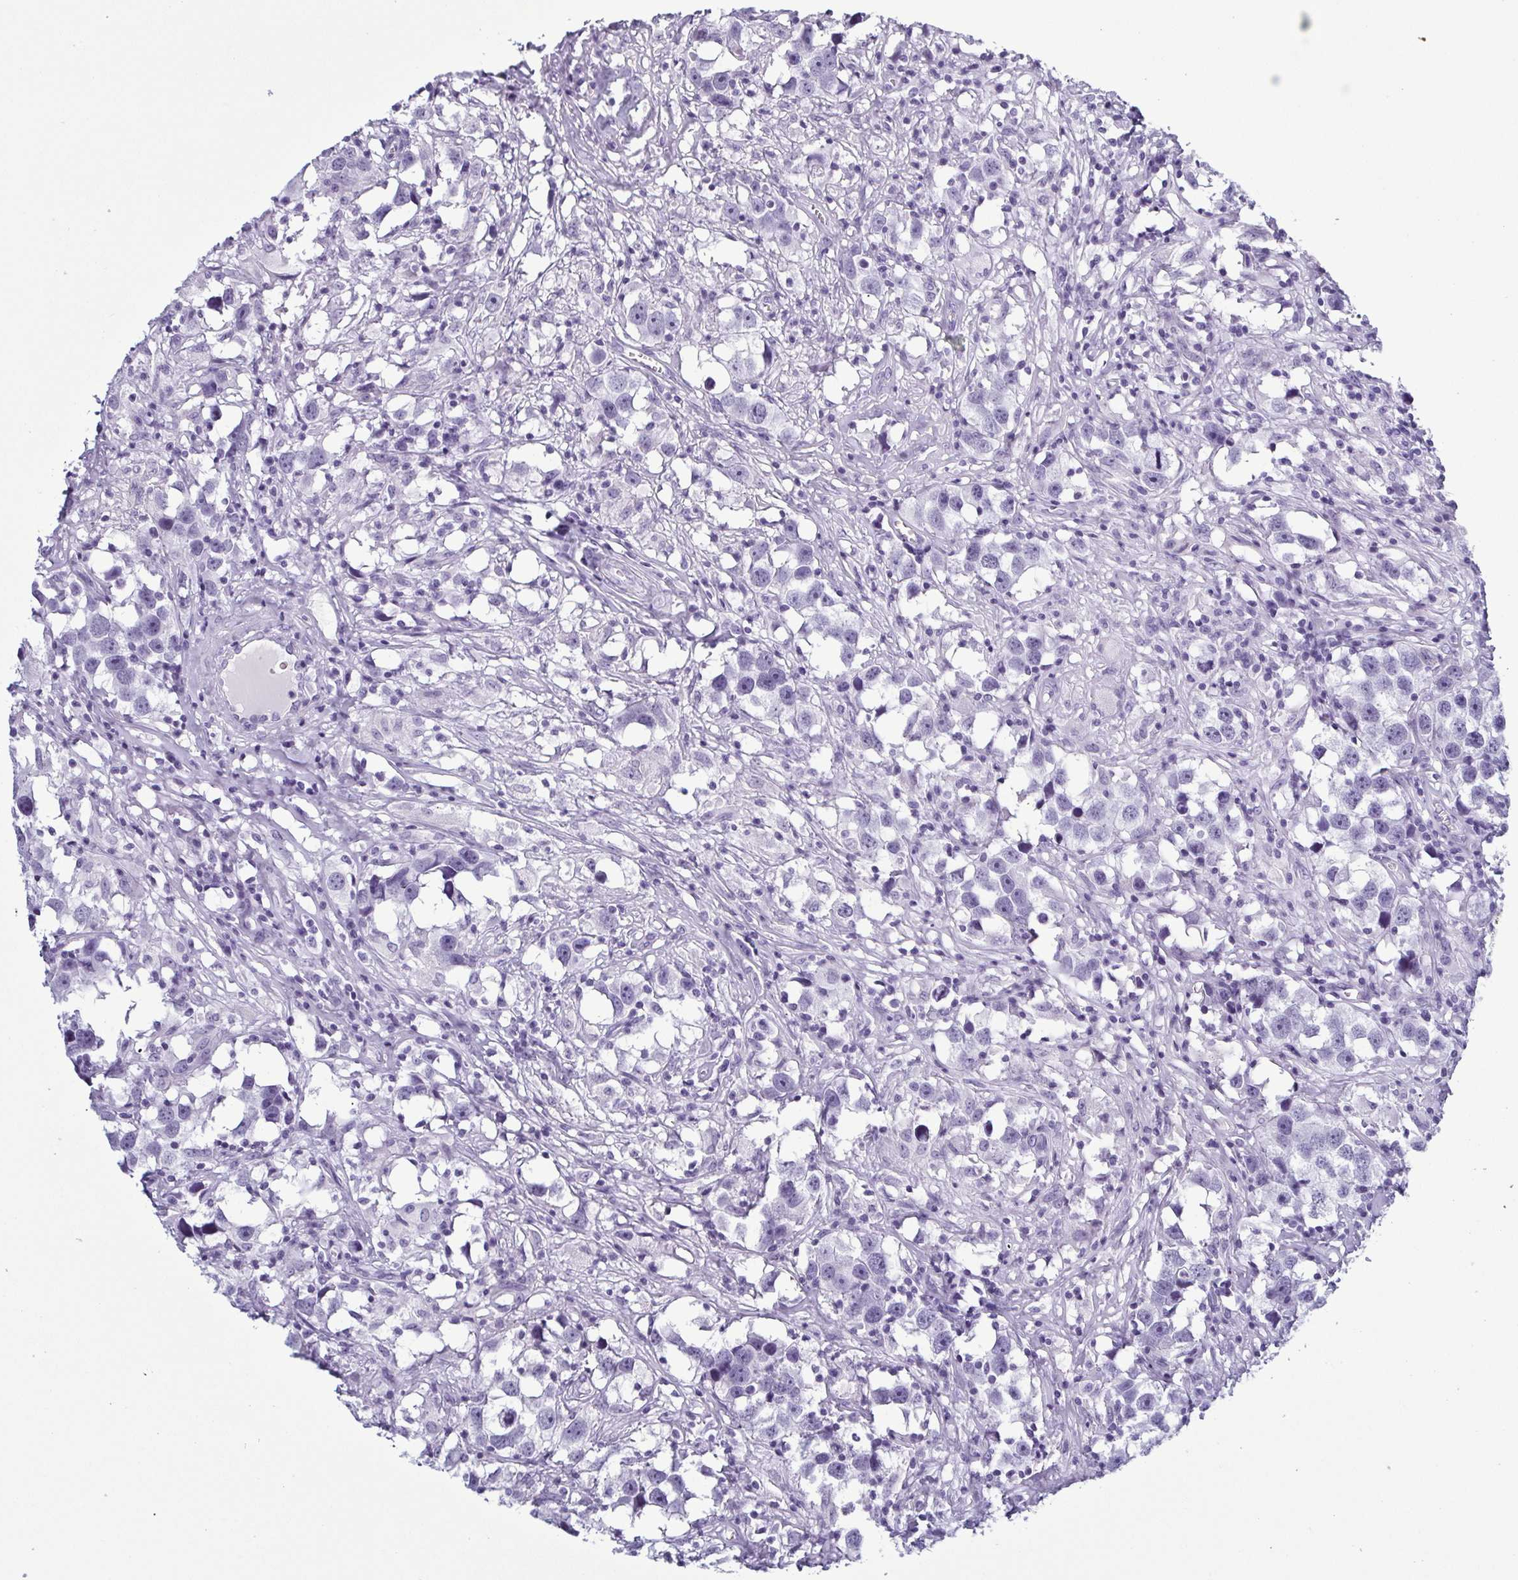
{"staining": {"intensity": "negative", "quantity": "none", "location": "none"}, "tissue": "testis cancer", "cell_type": "Tumor cells", "image_type": "cancer", "snomed": [{"axis": "morphology", "description": "Seminoma, NOS"}, {"axis": "topography", "description": "Testis"}], "caption": "This is an IHC micrograph of human testis seminoma. There is no positivity in tumor cells.", "gene": "KRT10", "patient": {"sex": "male", "age": 49}}